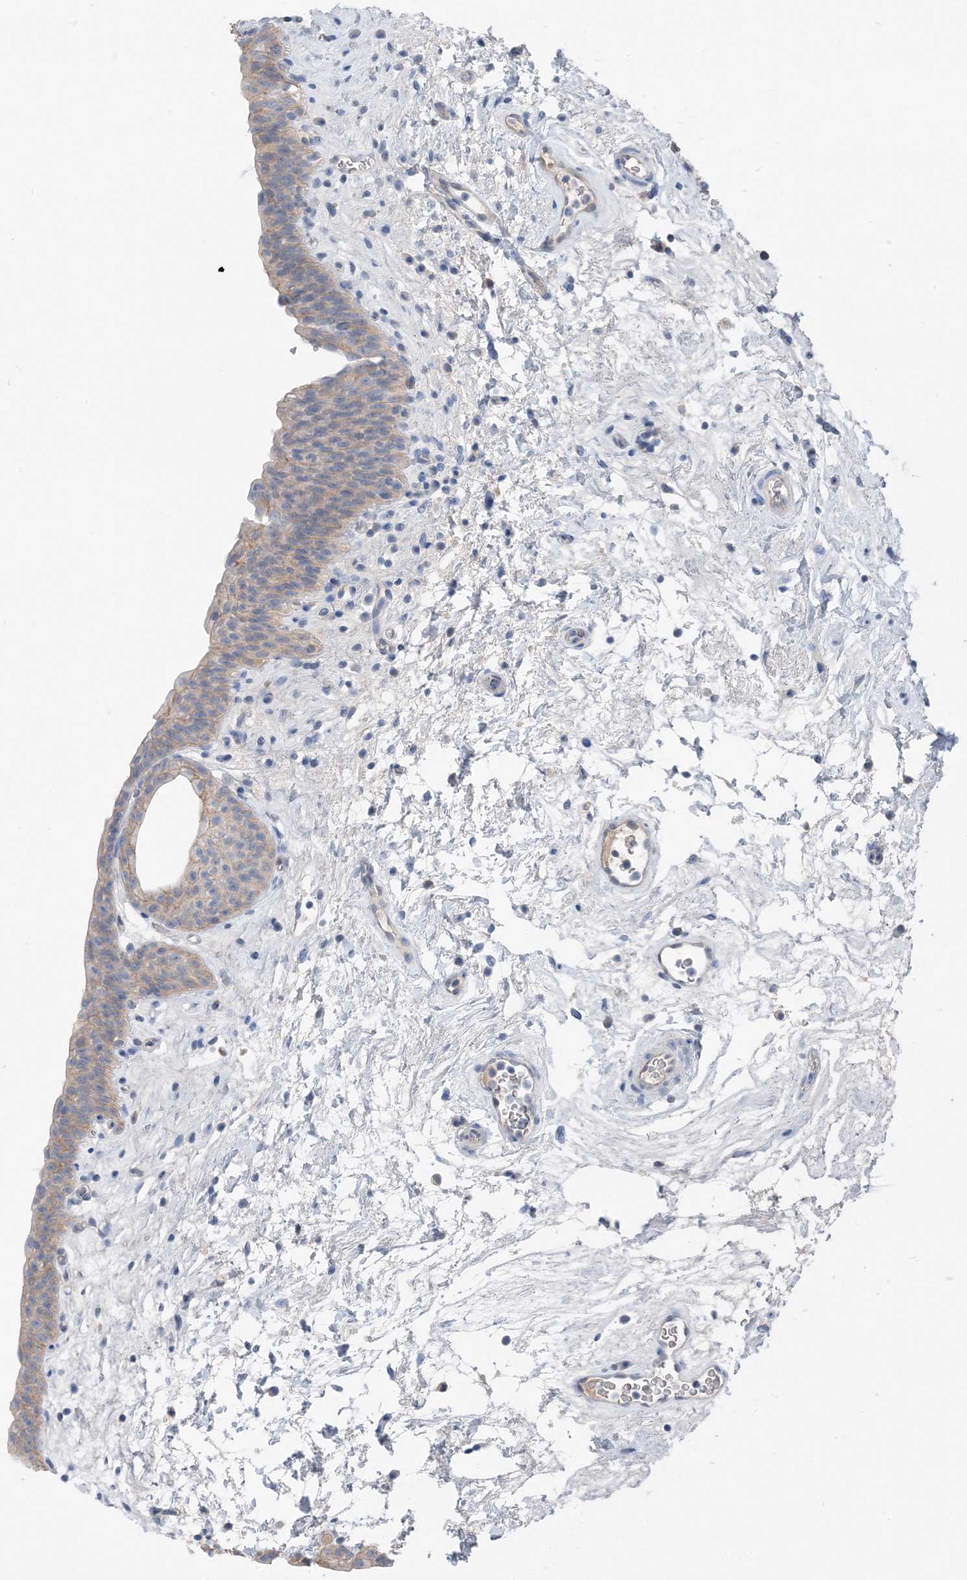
{"staining": {"intensity": "moderate", "quantity": "<25%", "location": "cytoplasmic/membranous"}, "tissue": "urinary bladder", "cell_type": "Urothelial cells", "image_type": "normal", "snomed": [{"axis": "morphology", "description": "Normal tissue, NOS"}, {"axis": "topography", "description": "Urinary bladder"}], "caption": "Protein staining of normal urinary bladder shows moderate cytoplasmic/membranous expression in approximately <25% of urothelial cells. (Brightfield microscopy of DAB IHC at high magnification).", "gene": "NCOA7", "patient": {"sex": "male", "age": 83}}